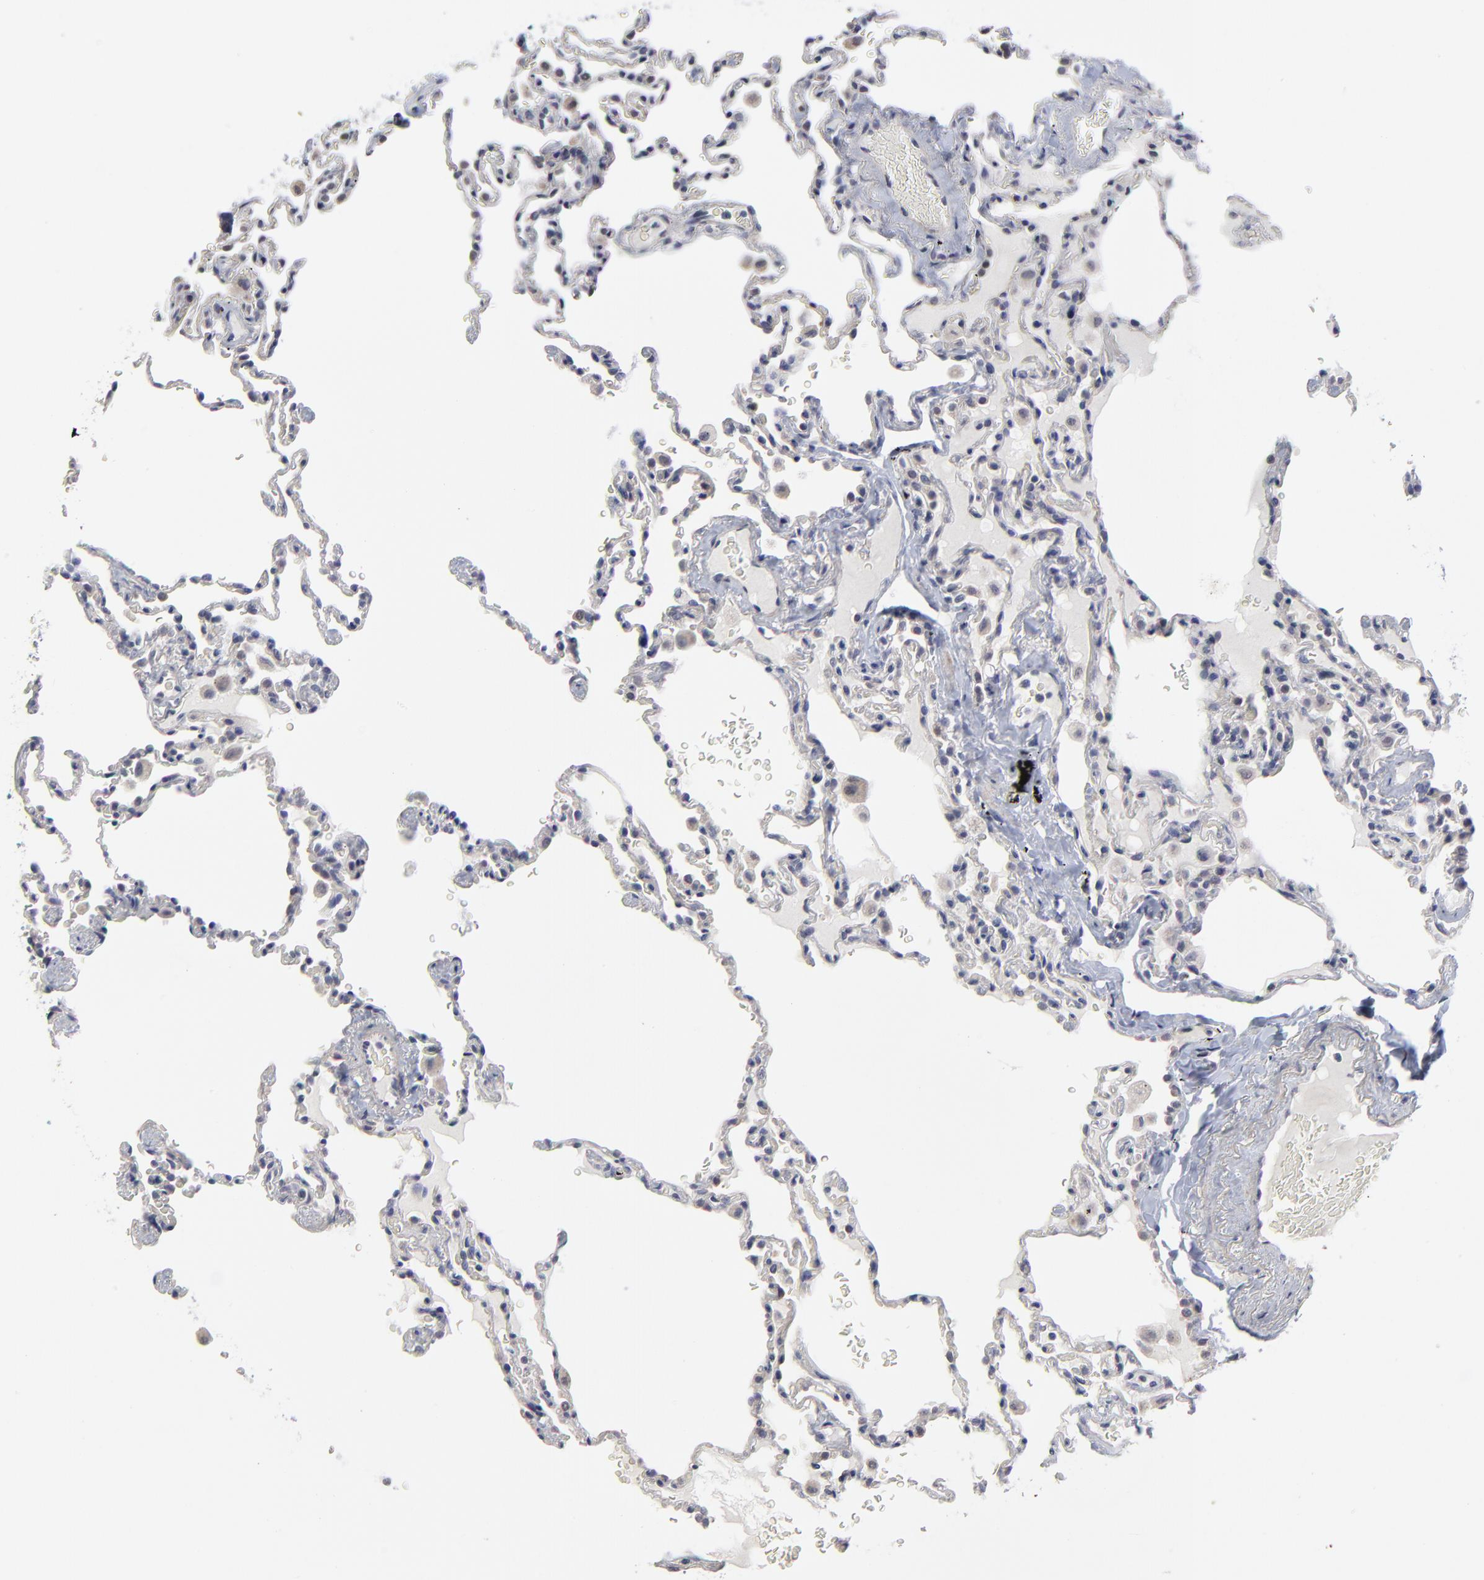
{"staining": {"intensity": "weak", "quantity": "<25%", "location": "cytoplasmic/membranous"}, "tissue": "lung", "cell_type": "Alveolar cells", "image_type": "normal", "snomed": [{"axis": "morphology", "description": "Normal tissue, NOS"}, {"axis": "topography", "description": "Lung"}], "caption": "Alveolar cells show no significant staining in benign lung. The staining is performed using DAB brown chromogen with nuclei counter-stained in using hematoxylin.", "gene": "MAGEA10", "patient": {"sex": "male", "age": 59}}